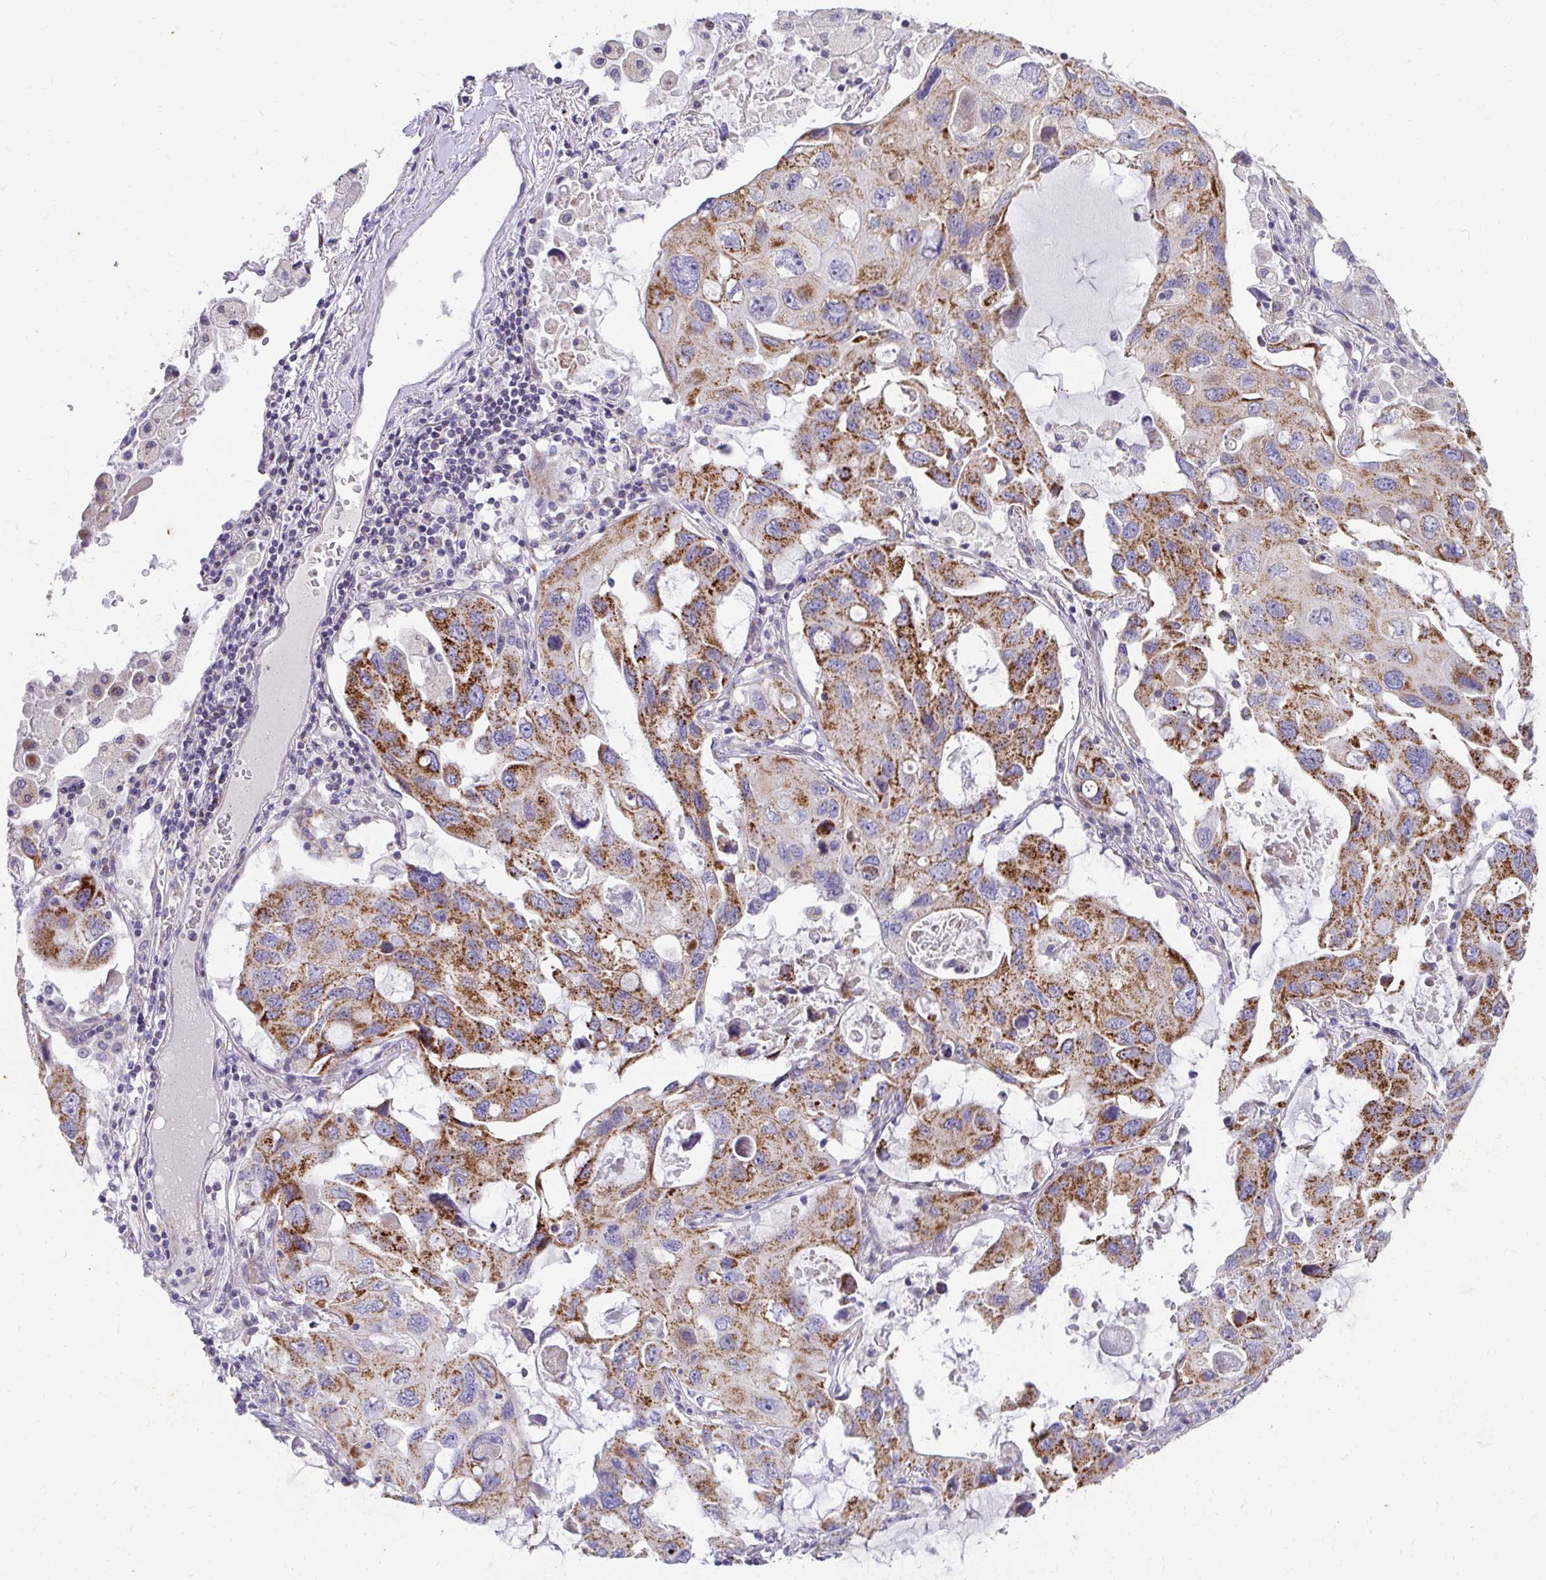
{"staining": {"intensity": "strong", "quantity": ">75%", "location": "cytoplasmic/membranous"}, "tissue": "lung cancer", "cell_type": "Tumor cells", "image_type": "cancer", "snomed": [{"axis": "morphology", "description": "Squamous cell carcinoma, NOS"}, {"axis": "topography", "description": "Lung"}], "caption": "Immunohistochemistry (IHC) (DAB (3,3'-diaminobenzidine)) staining of lung squamous cell carcinoma reveals strong cytoplasmic/membranous protein positivity in about >75% of tumor cells.", "gene": "EXOC5", "patient": {"sex": "female", "age": 73}}